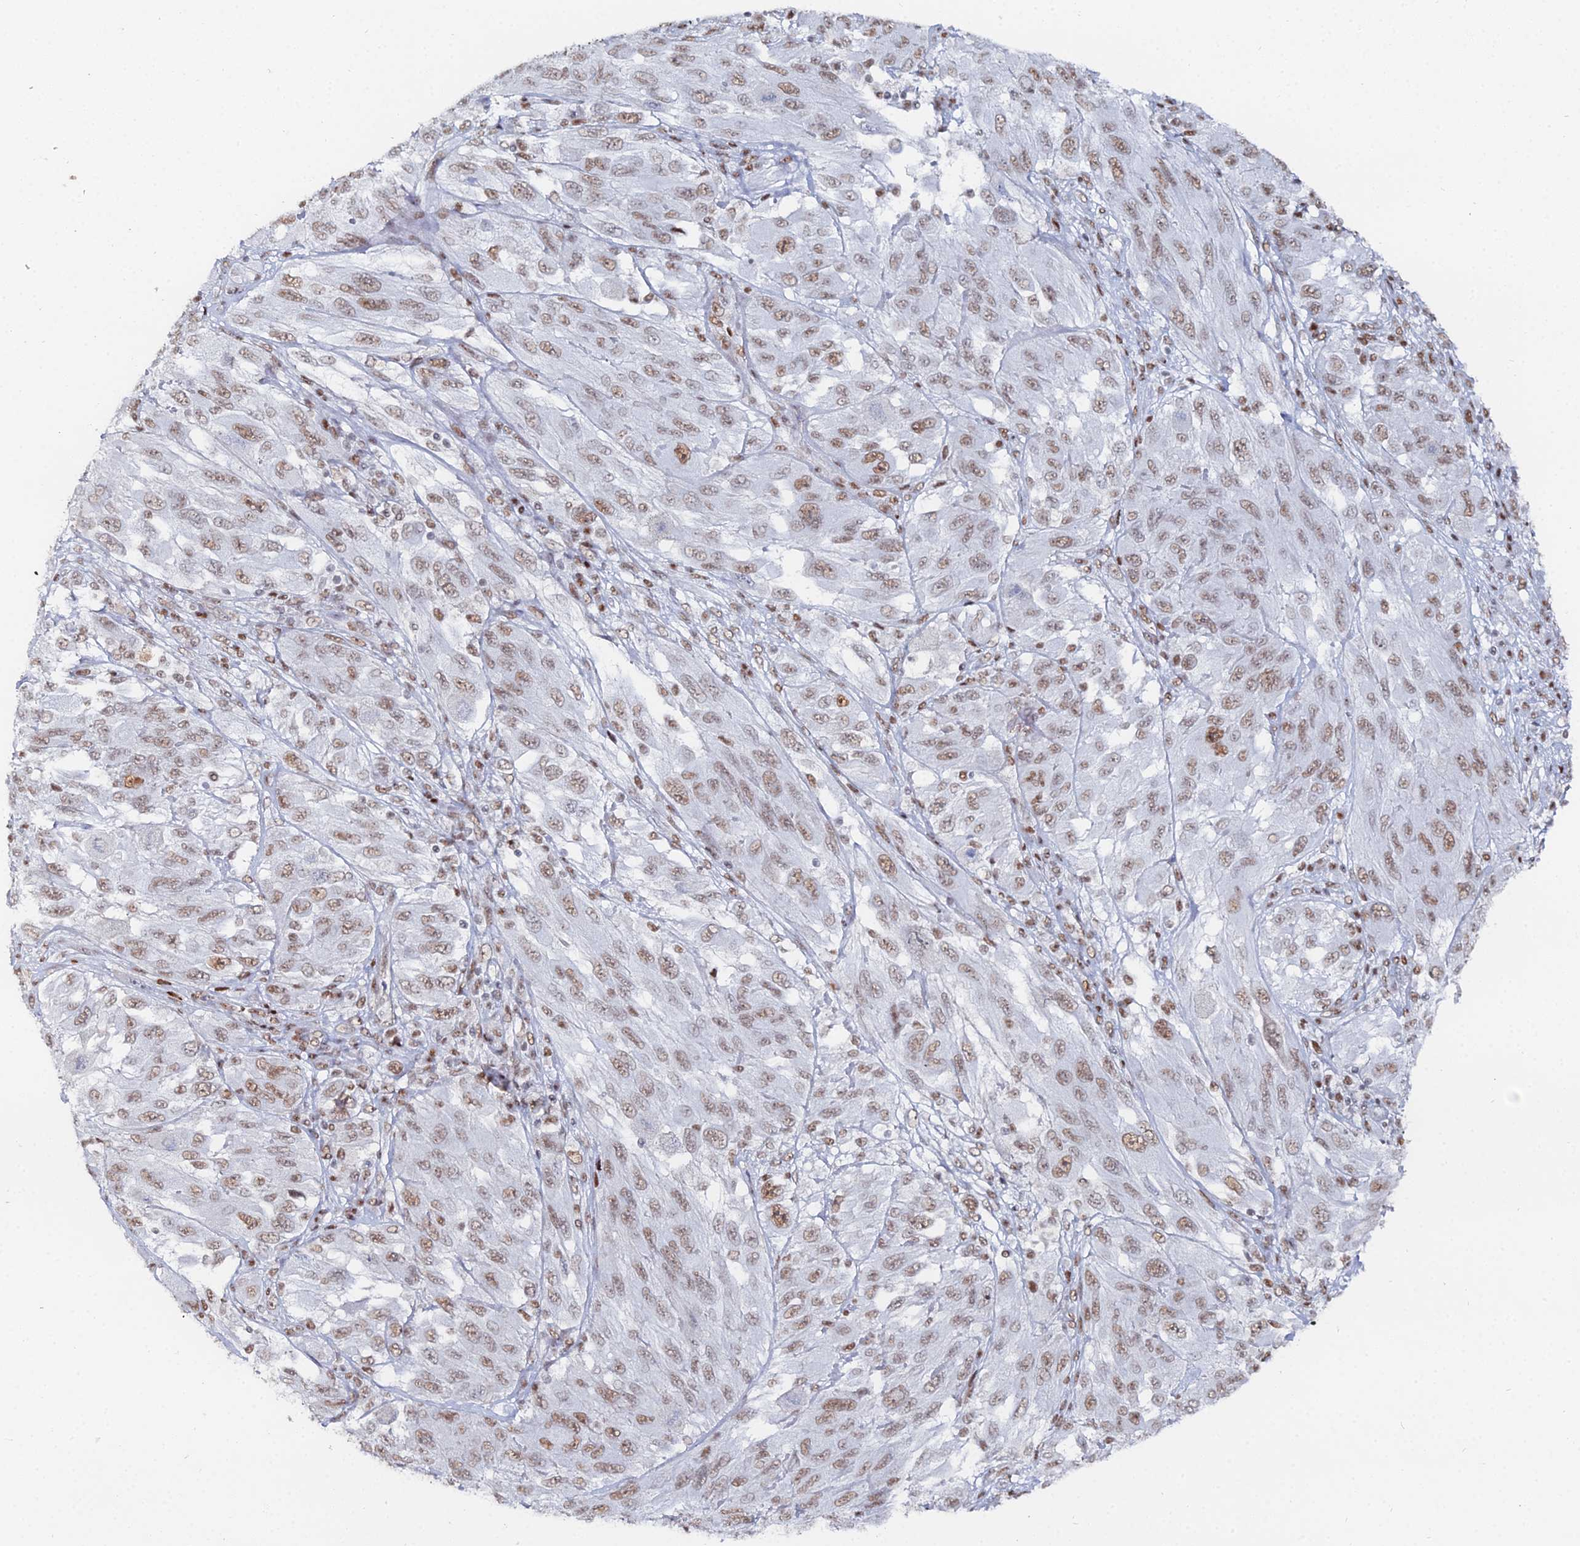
{"staining": {"intensity": "moderate", "quantity": ">75%", "location": "nuclear"}, "tissue": "melanoma", "cell_type": "Tumor cells", "image_type": "cancer", "snomed": [{"axis": "morphology", "description": "Malignant melanoma, NOS"}, {"axis": "topography", "description": "Skin"}], "caption": "Immunohistochemistry staining of melanoma, which shows medium levels of moderate nuclear expression in approximately >75% of tumor cells indicating moderate nuclear protein expression. The staining was performed using DAB (brown) for protein detection and nuclei were counterstained in hematoxylin (blue).", "gene": "GSC2", "patient": {"sex": "female", "age": 91}}